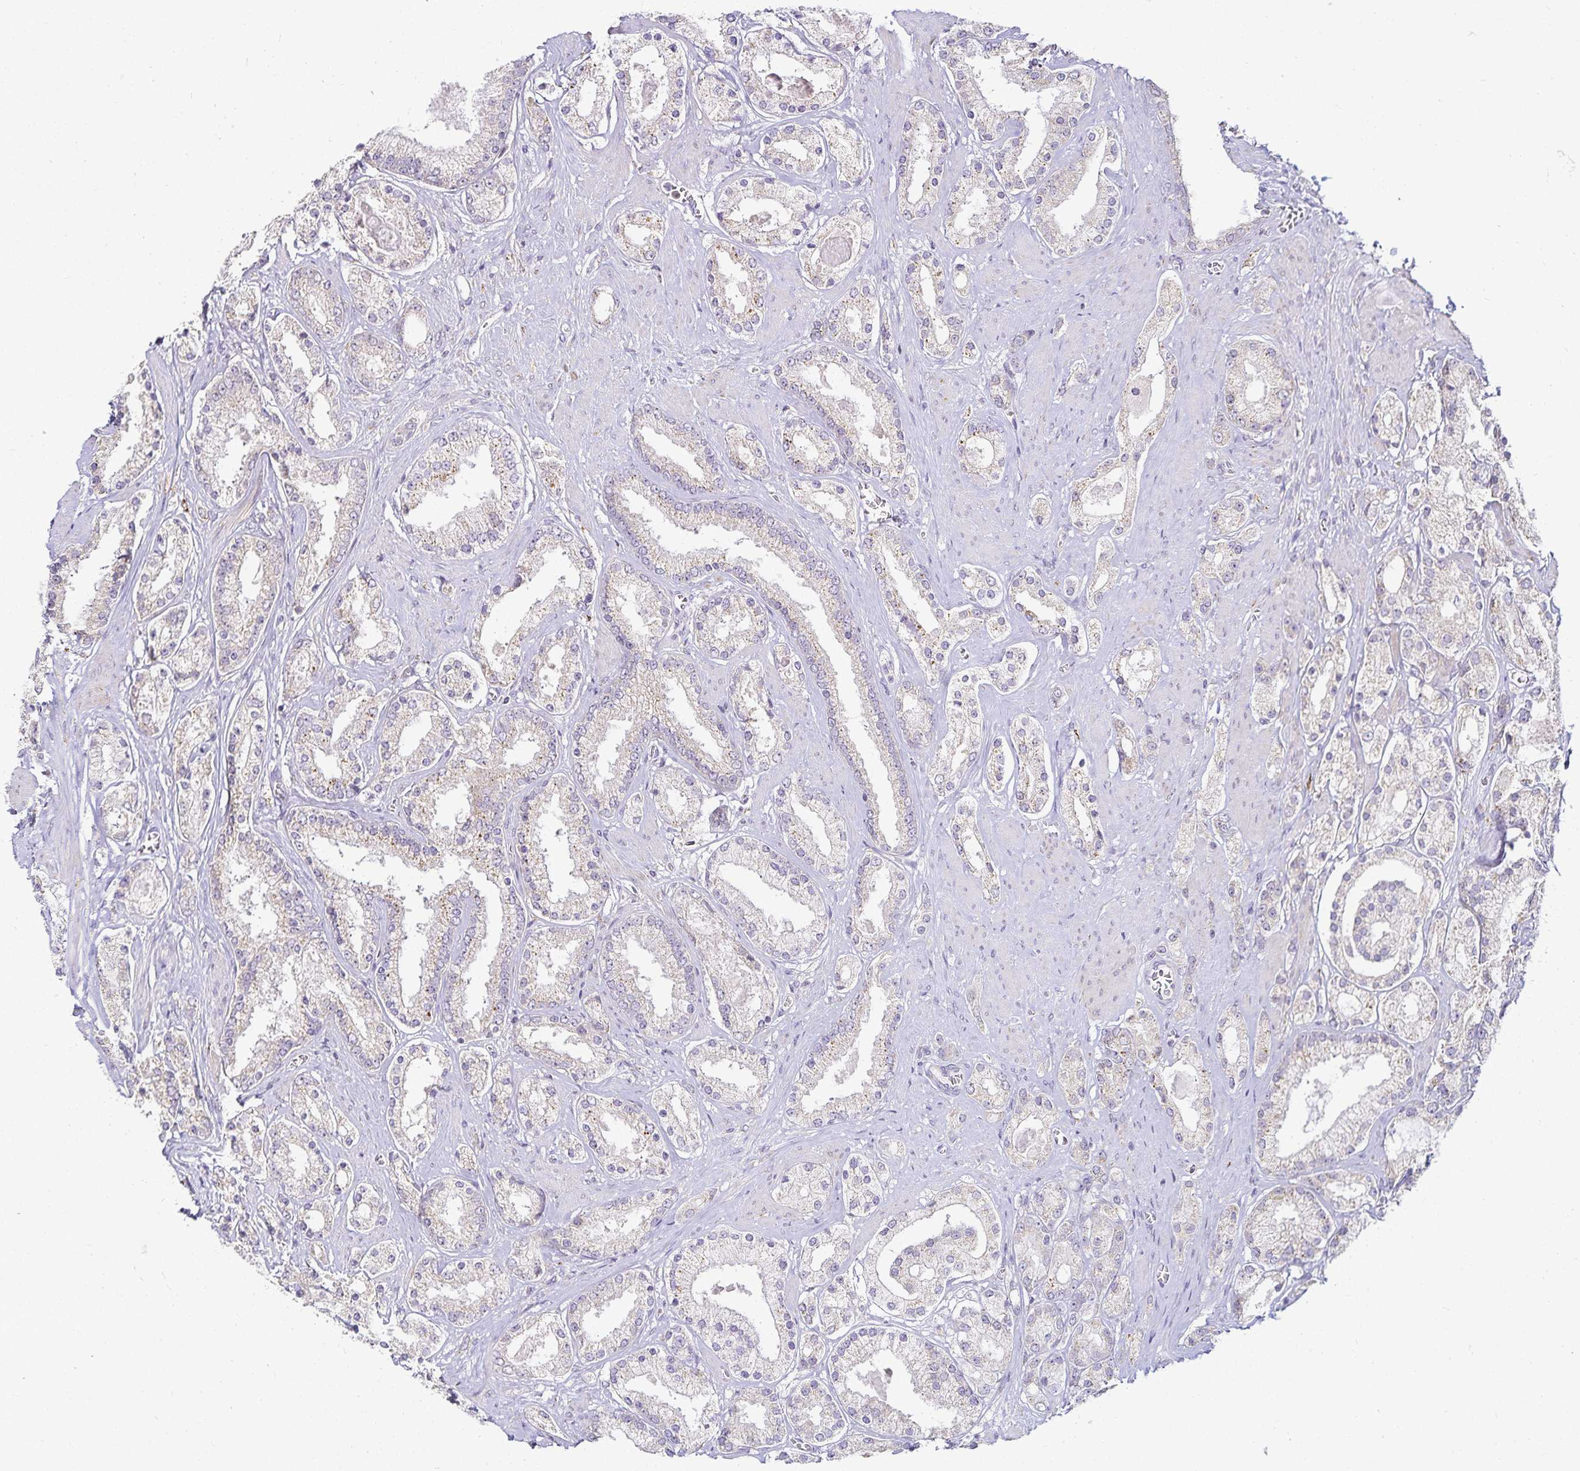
{"staining": {"intensity": "negative", "quantity": "none", "location": "none"}, "tissue": "prostate cancer", "cell_type": "Tumor cells", "image_type": "cancer", "snomed": [{"axis": "morphology", "description": "Adenocarcinoma, High grade"}, {"axis": "topography", "description": "Prostate"}], "caption": "IHC photomicrograph of neoplastic tissue: prostate cancer (high-grade adenocarcinoma) stained with DAB reveals no significant protein staining in tumor cells.", "gene": "GP2", "patient": {"sex": "male", "age": 67}}